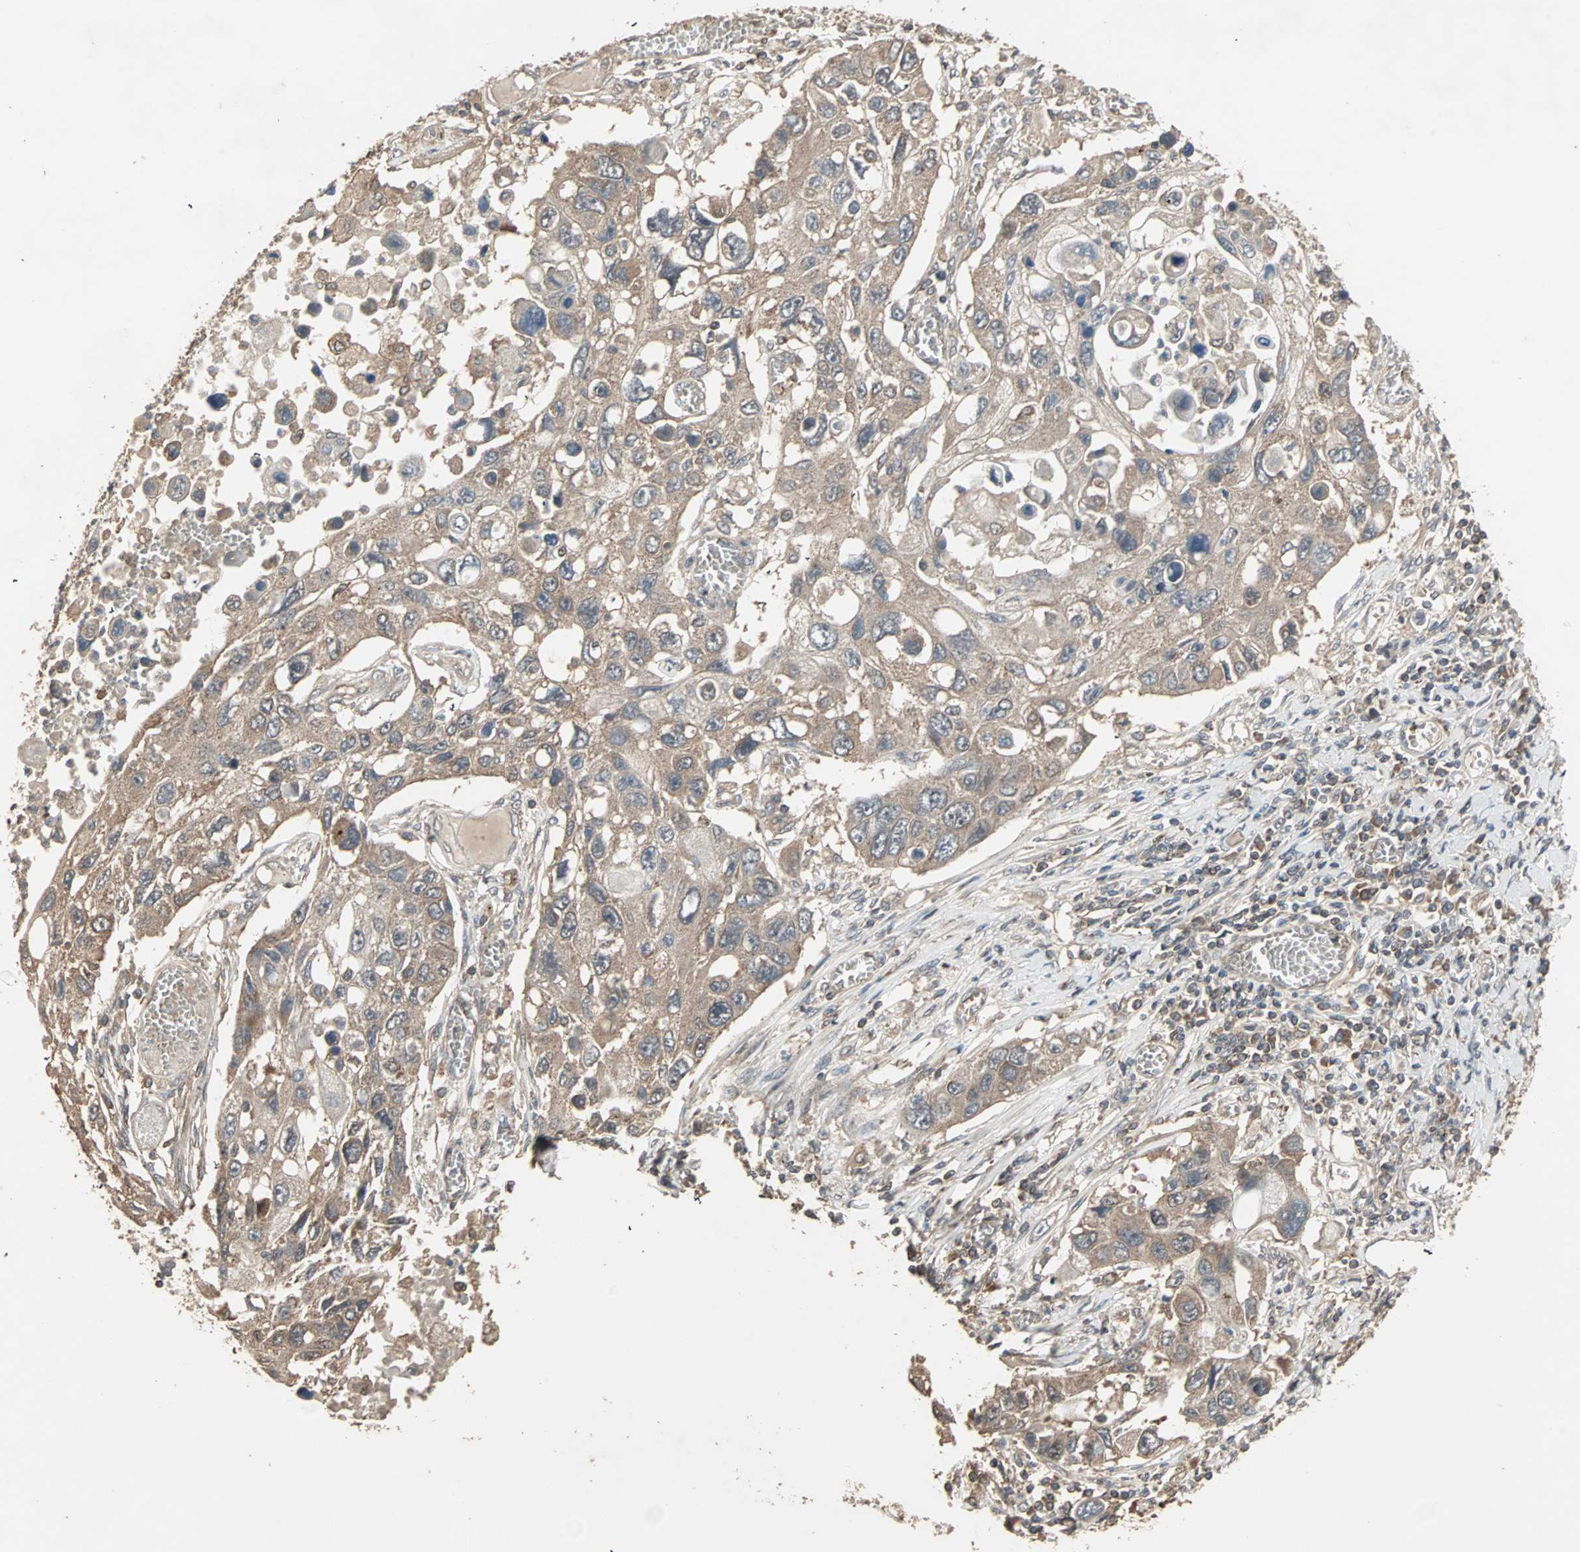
{"staining": {"intensity": "moderate", "quantity": ">75%", "location": "cytoplasmic/membranous"}, "tissue": "lung cancer", "cell_type": "Tumor cells", "image_type": "cancer", "snomed": [{"axis": "morphology", "description": "Squamous cell carcinoma, NOS"}, {"axis": "topography", "description": "Lung"}], "caption": "Lung squamous cell carcinoma tissue reveals moderate cytoplasmic/membranous staining in about >75% of tumor cells", "gene": "UBAC1", "patient": {"sex": "male", "age": 71}}